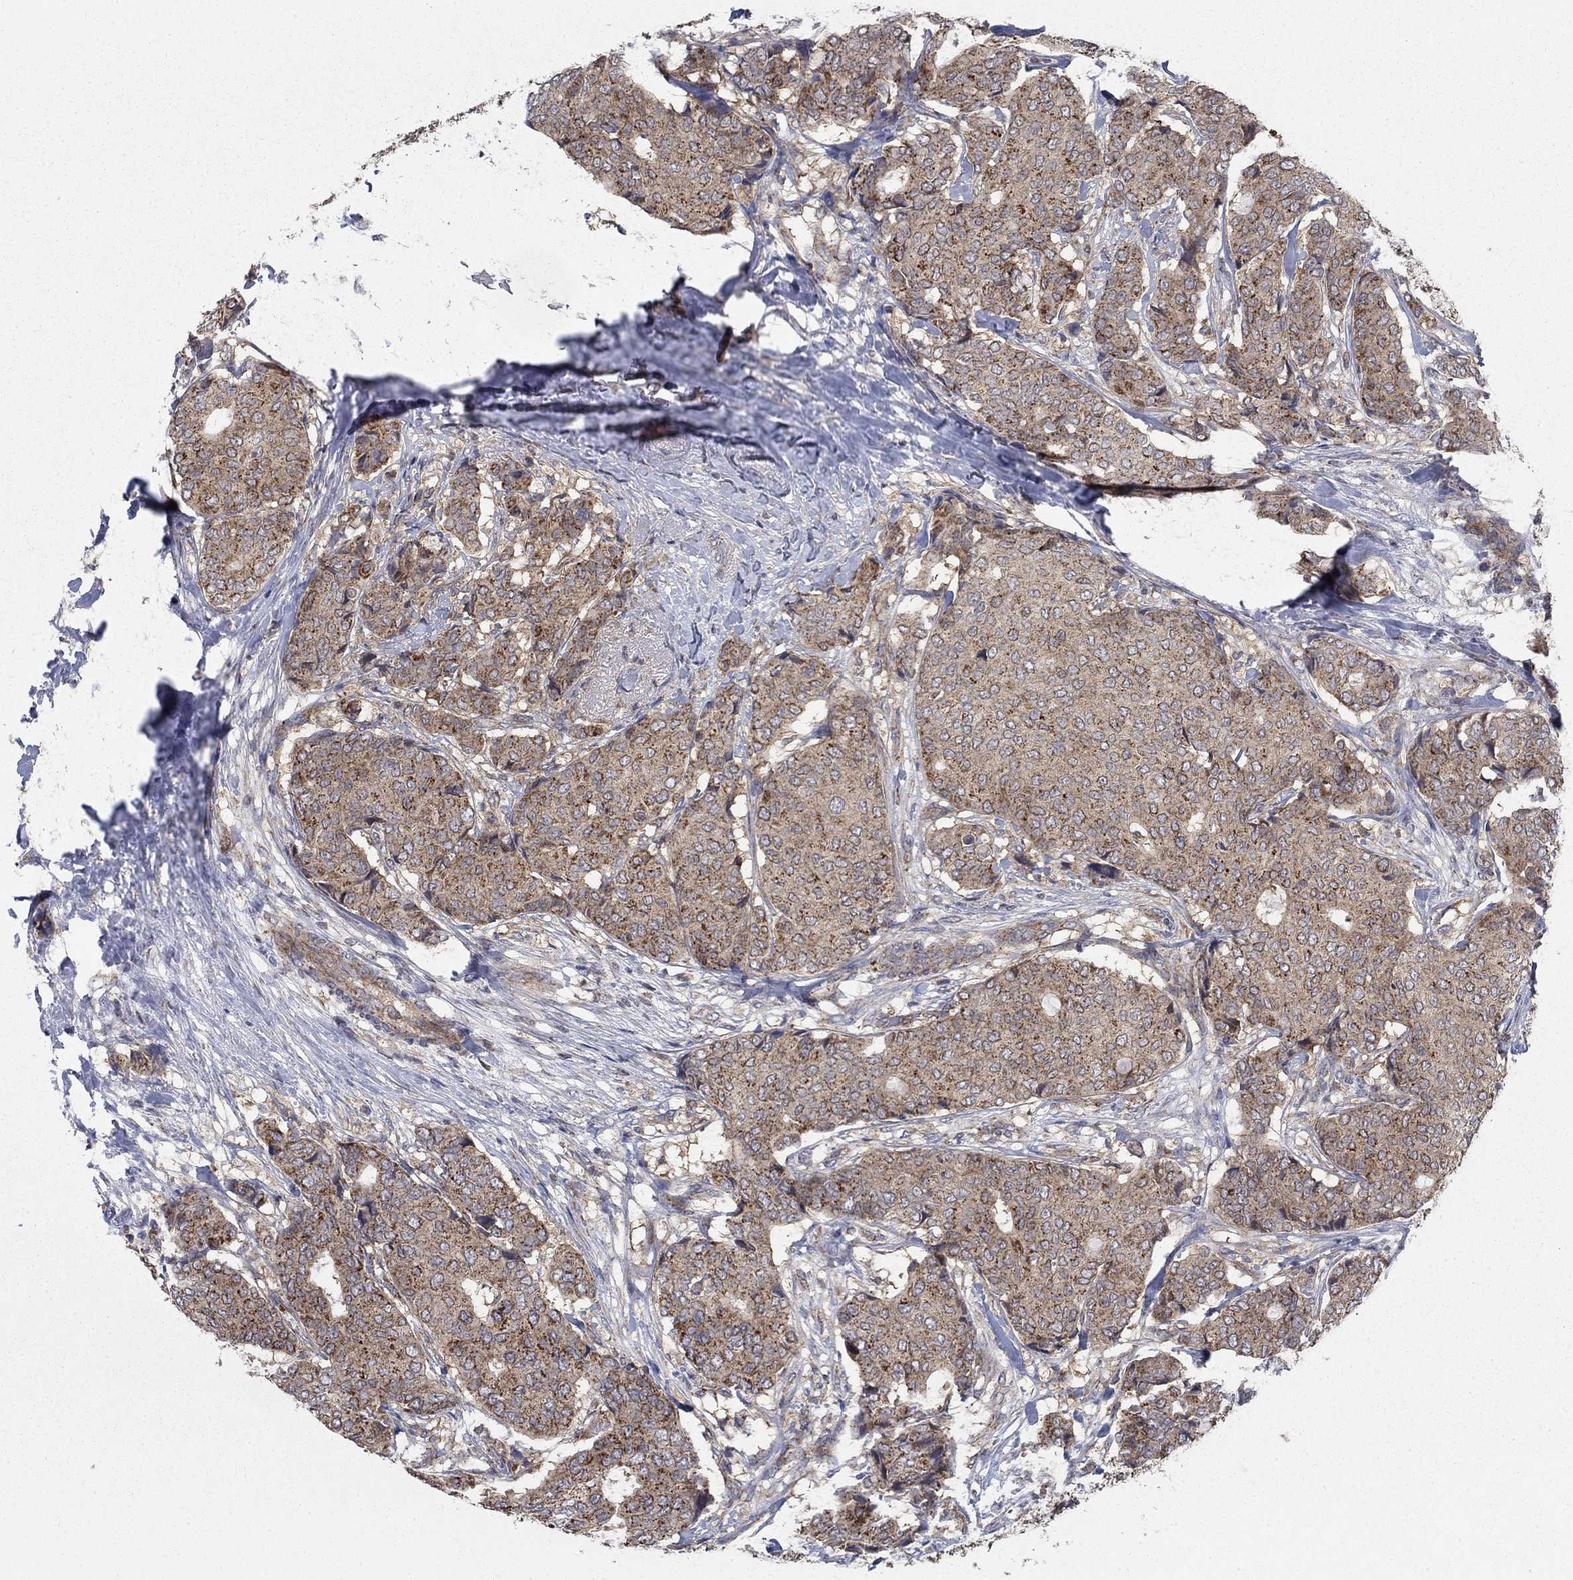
{"staining": {"intensity": "moderate", "quantity": ">75%", "location": "cytoplasmic/membranous"}, "tissue": "breast cancer", "cell_type": "Tumor cells", "image_type": "cancer", "snomed": [{"axis": "morphology", "description": "Duct carcinoma"}, {"axis": "topography", "description": "Breast"}], "caption": "Invasive ductal carcinoma (breast) stained with IHC shows moderate cytoplasmic/membranous positivity in about >75% of tumor cells.", "gene": "NME7", "patient": {"sex": "female", "age": 75}}